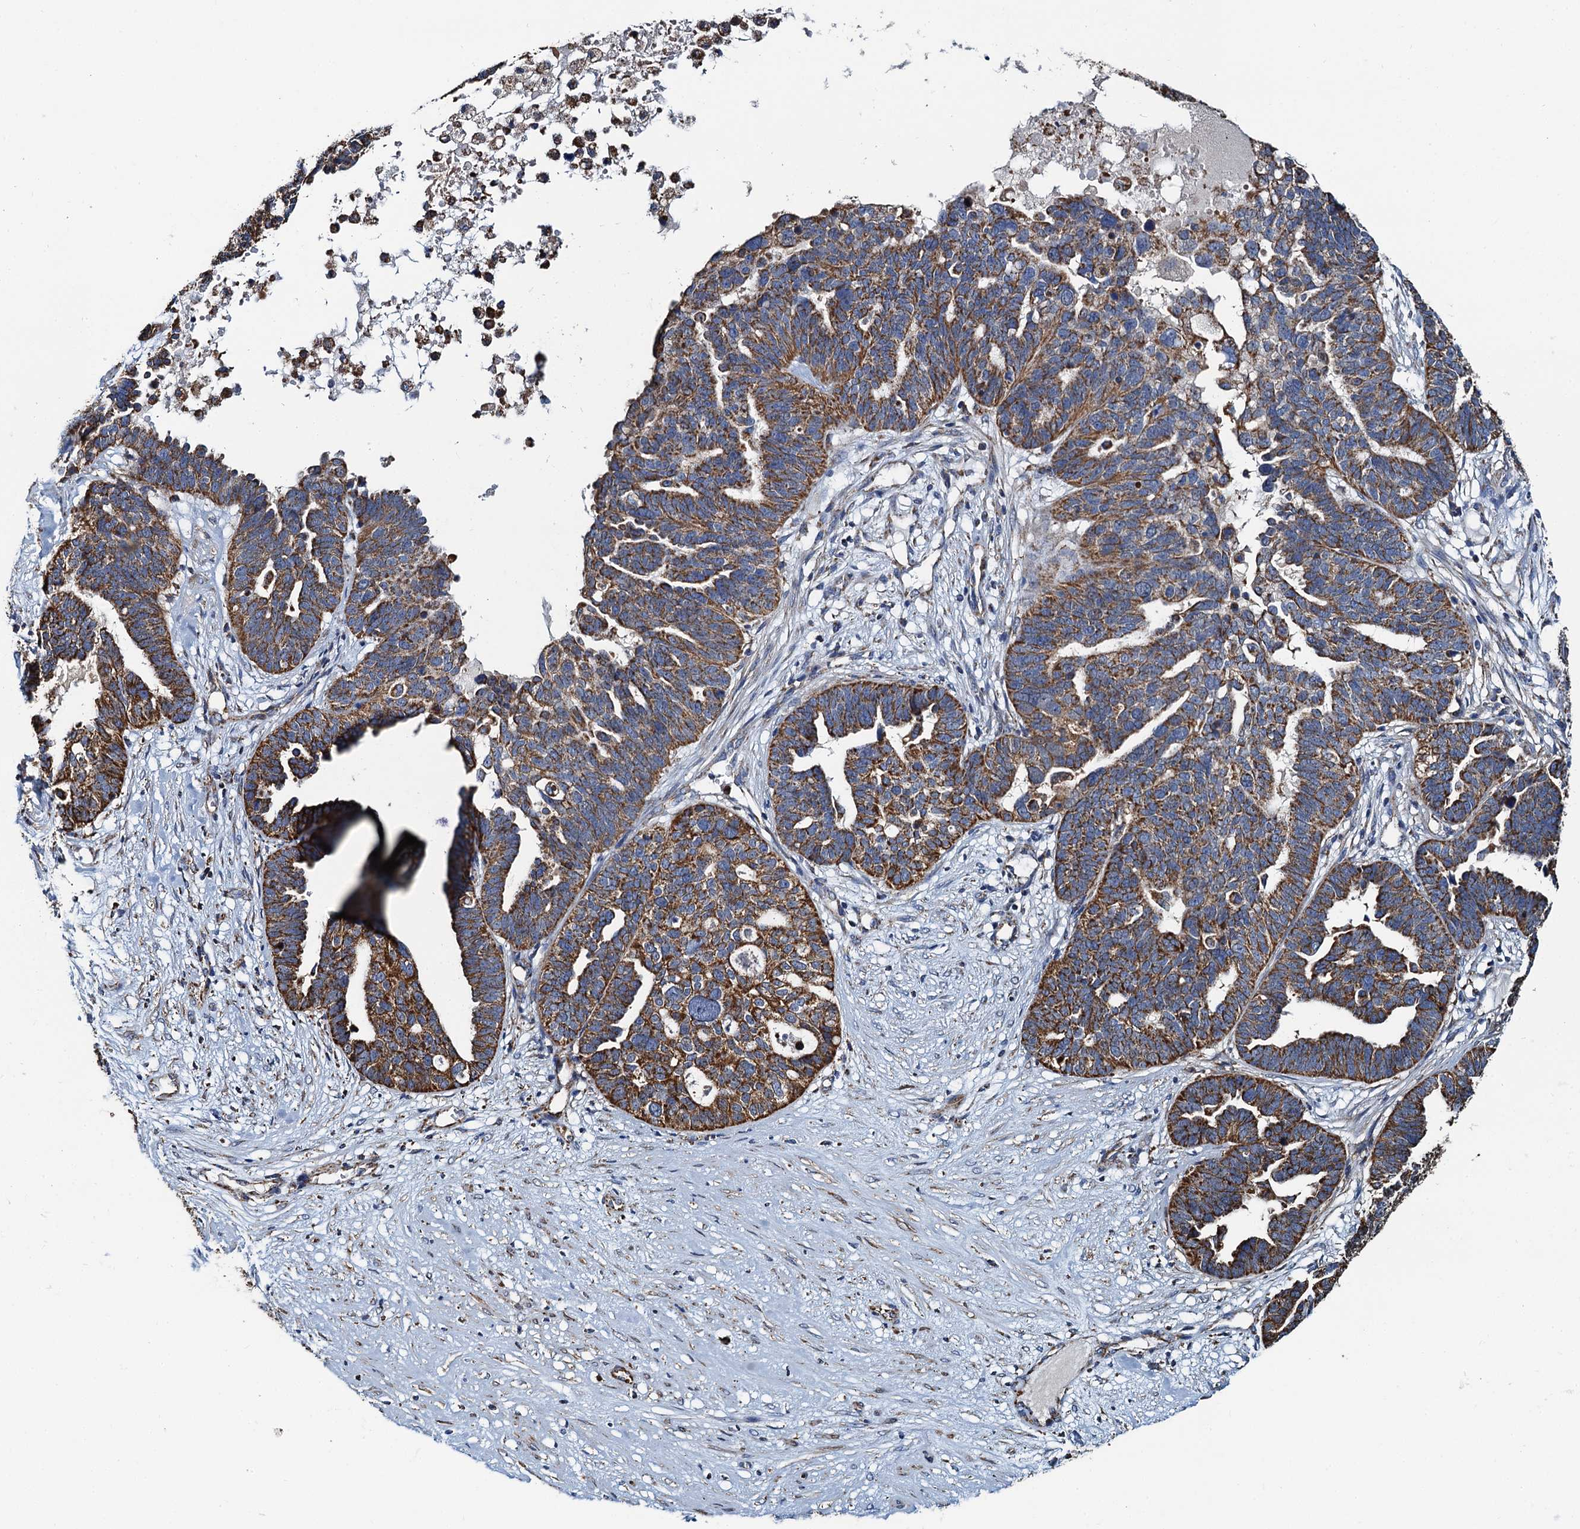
{"staining": {"intensity": "moderate", "quantity": ">75%", "location": "cytoplasmic/membranous"}, "tissue": "ovarian cancer", "cell_type": "Tumor cells", "image_type": "cancer", "snomed": [{"axis": "morphology", "description": "Cystadenocarcinoma, serous, NOS"}, {"axis": "topography", "description": "Ovary"}], "caption": "There is medium levels of moderate cytoplasmic/membranous expression in tumor cells of serous cystadenocarcinoma (ovarian), as demonstrated by immunohistochemical staining (brown color).", "gene": "AAGAB", "patient": {"sex": "female", "age": 59}}